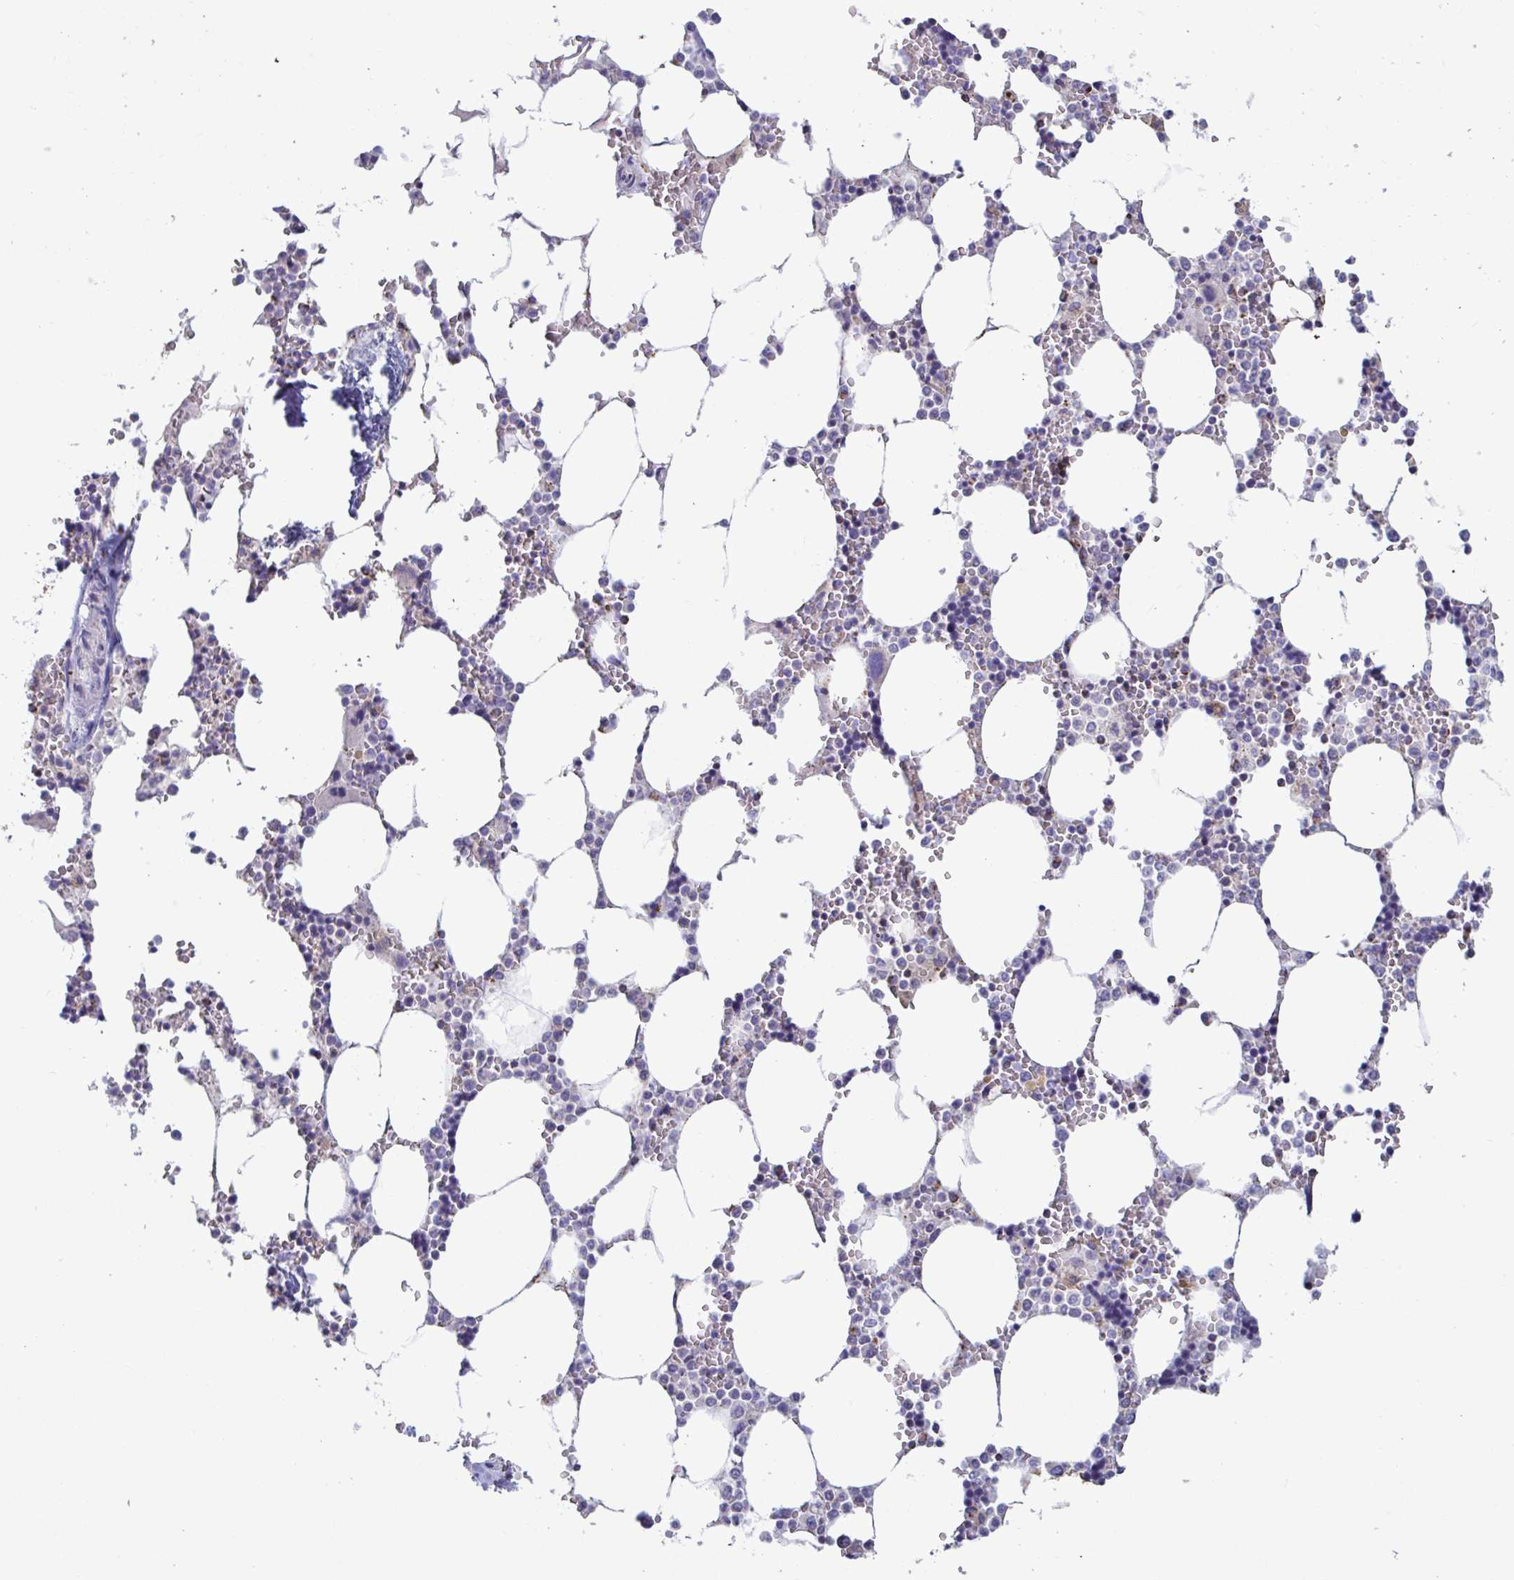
{"staining": {"intensity": "negative", "quantity": "none", "location": "none"}, "tissue": "bone marrow", "cell_type": "Hematopoietic cells", "image_type": "normal", "snomed": [{"axis": "morphology", "description": "Normal tissue, NOS"}, {"axis": "topography", "description": "Bone marrow"}], "caption": "High power microscopy micrograph of an immunohistochemistry photomicrograph of unremarkable bone marrow, revealing no significant positivity in hematopoietic cells. (Brightfield microscopy of DAB IHC at high magnification).", "gene": "BCAT2", "patient": {"sex": "male", "age": 64}}